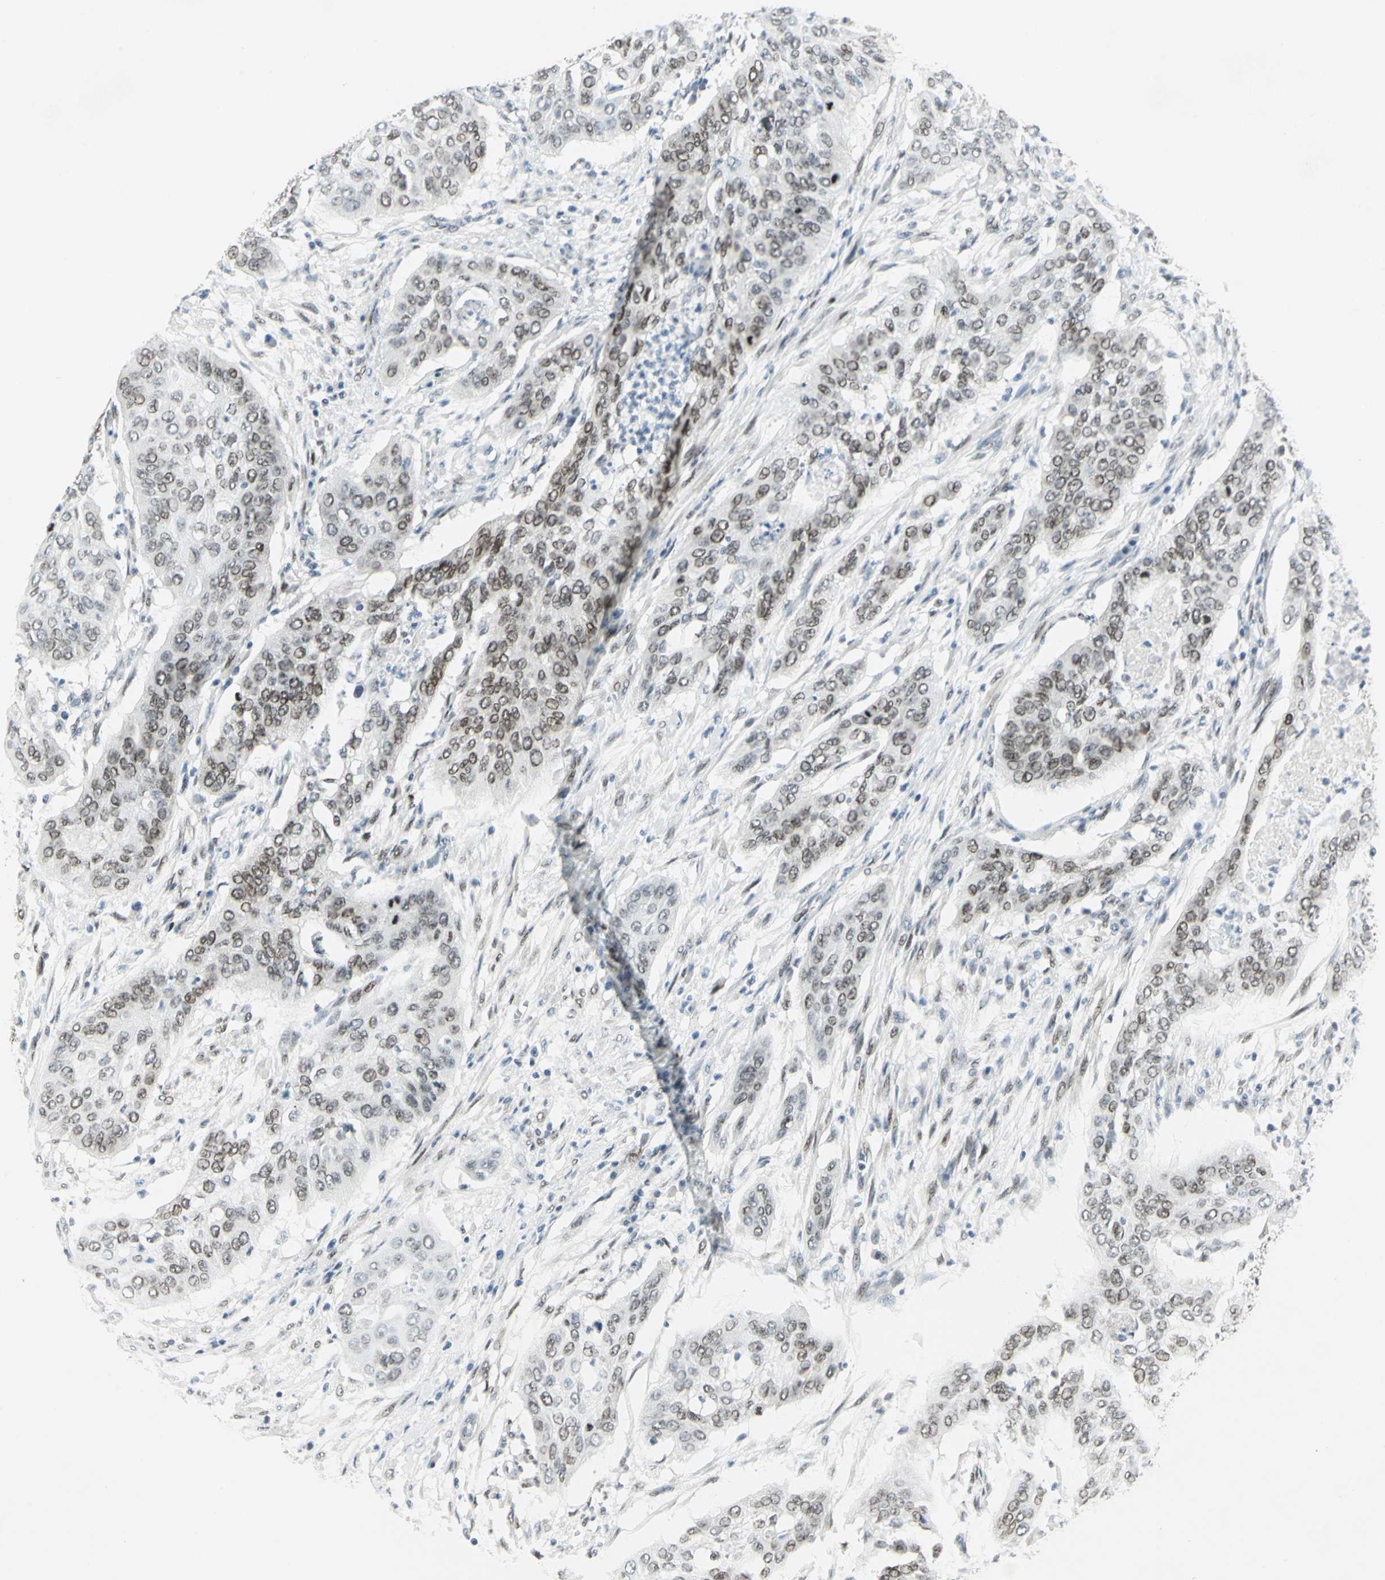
{"staining": {"intensity": "moderate", "quantity": ">75%", "location": "nuclear"}, "tissue": "cervical cancer", "cell_type": "Tumor cells", "image_type": "cancer", "snomed": [{"axis": "morphology", "description": "Squamous cell carcinoma, NOS"}, {"axis": "topography", "description": "Cervix"}], "caption": "Immunohistochemistry (IHC) (DAB (3,3'-diaminobenzidine)) staining of cervical cancer demonstrates moderate nuclear protein positivity in about >75% of tumor cells.", "gene": "MEIS2", "patient": {"sex": "female", "age": 39}}